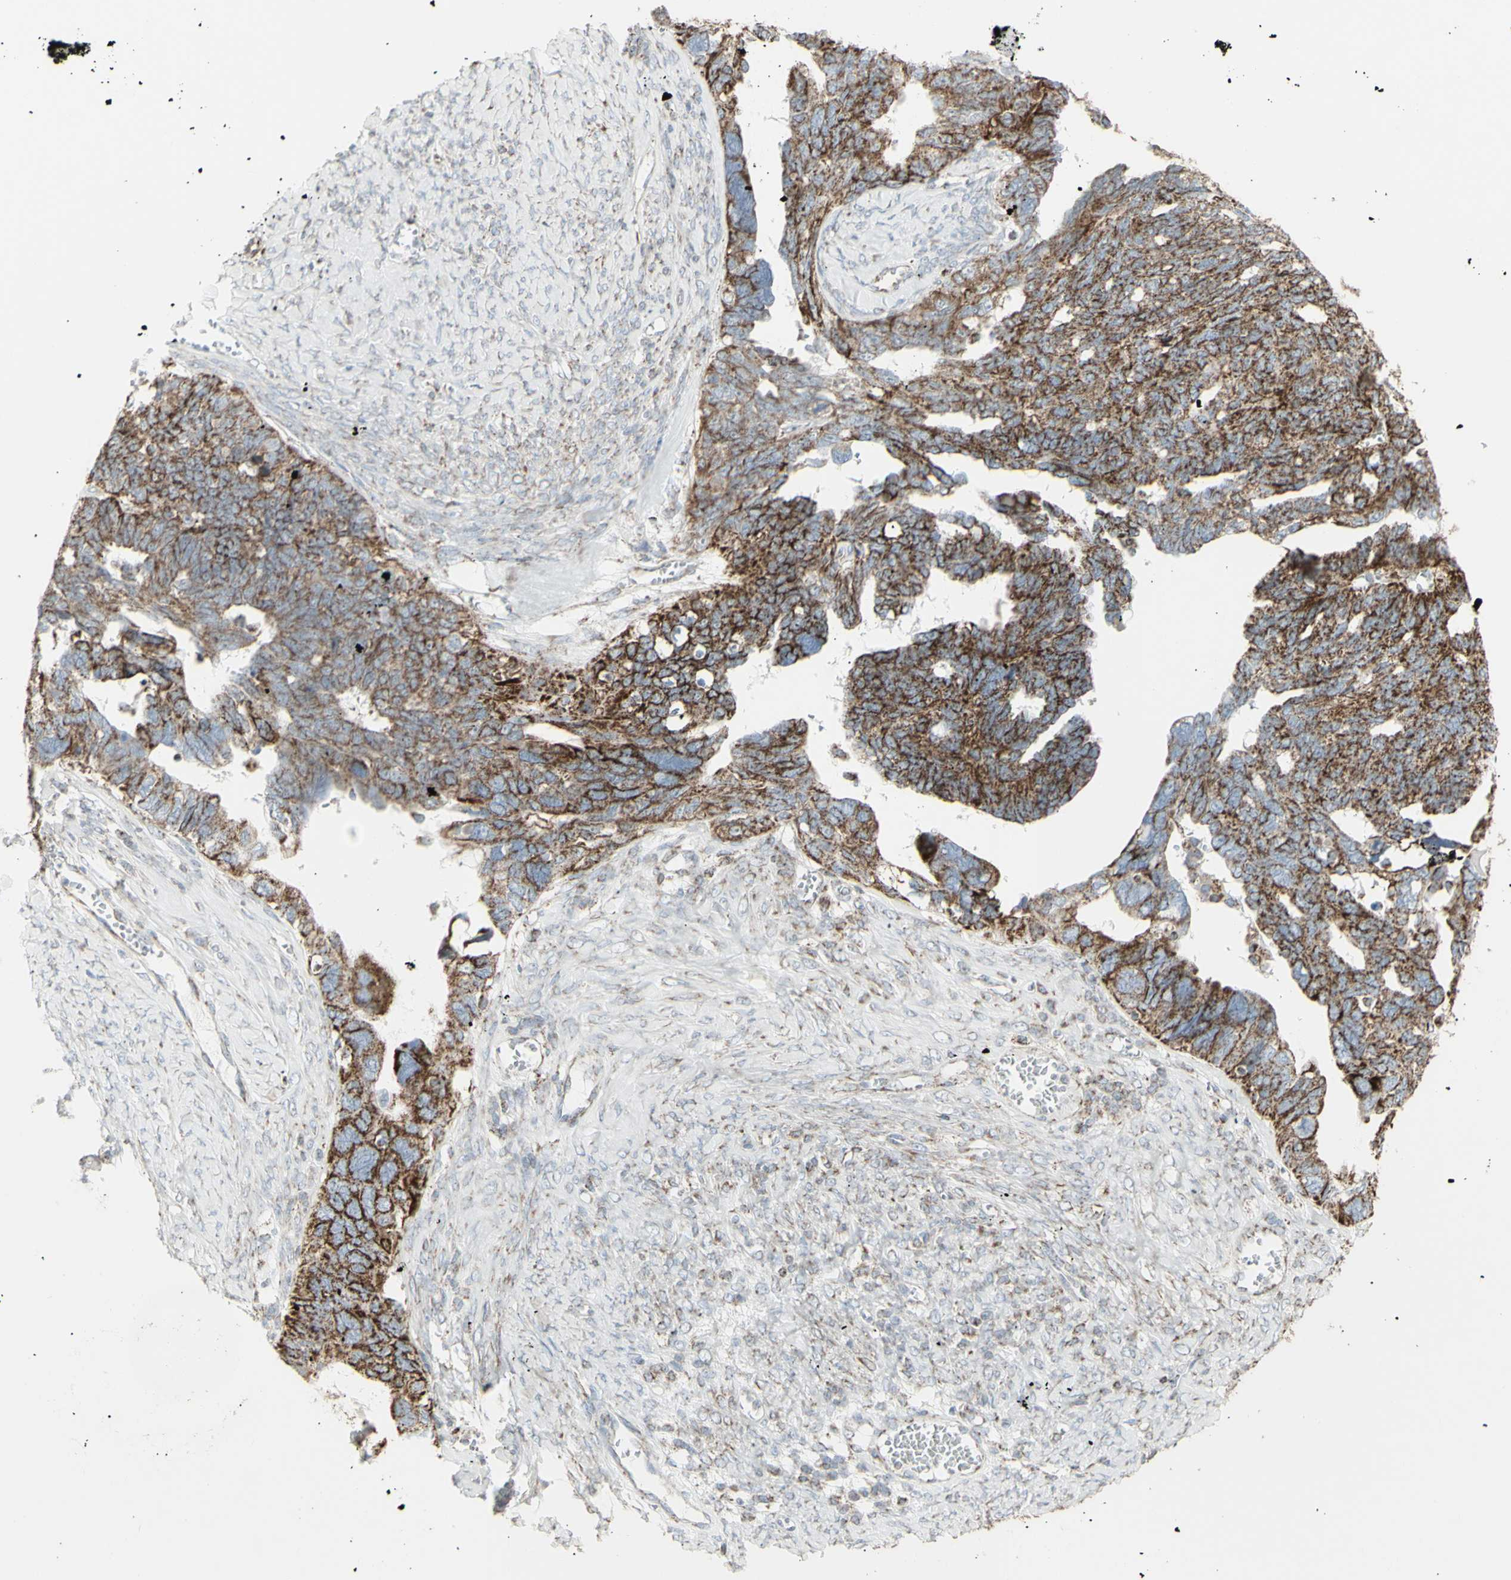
{"staining": {"intensity": "strong", "quantity": ">75%", "location": "cytoplasmic/membranous"}, "tissue": "ovarian cancer", "cell_type": "Tumor cells", "image_type": "cancer", "snomed": [{"axis": "morphology", "description": "Cystadenocarcinoma, serous, NOS"}, {"axis": "topography", "description": "Ovary"}], "caption": "Human ovarian cancer (serous cystadenocarcinoma) stained with a brown dye demonstrates strong cytoplasmic/membranous positive positivity in about >75% of tumor cells.", "gene": "PLGRKT", "patient": {"sex": "female", "age": 79}}